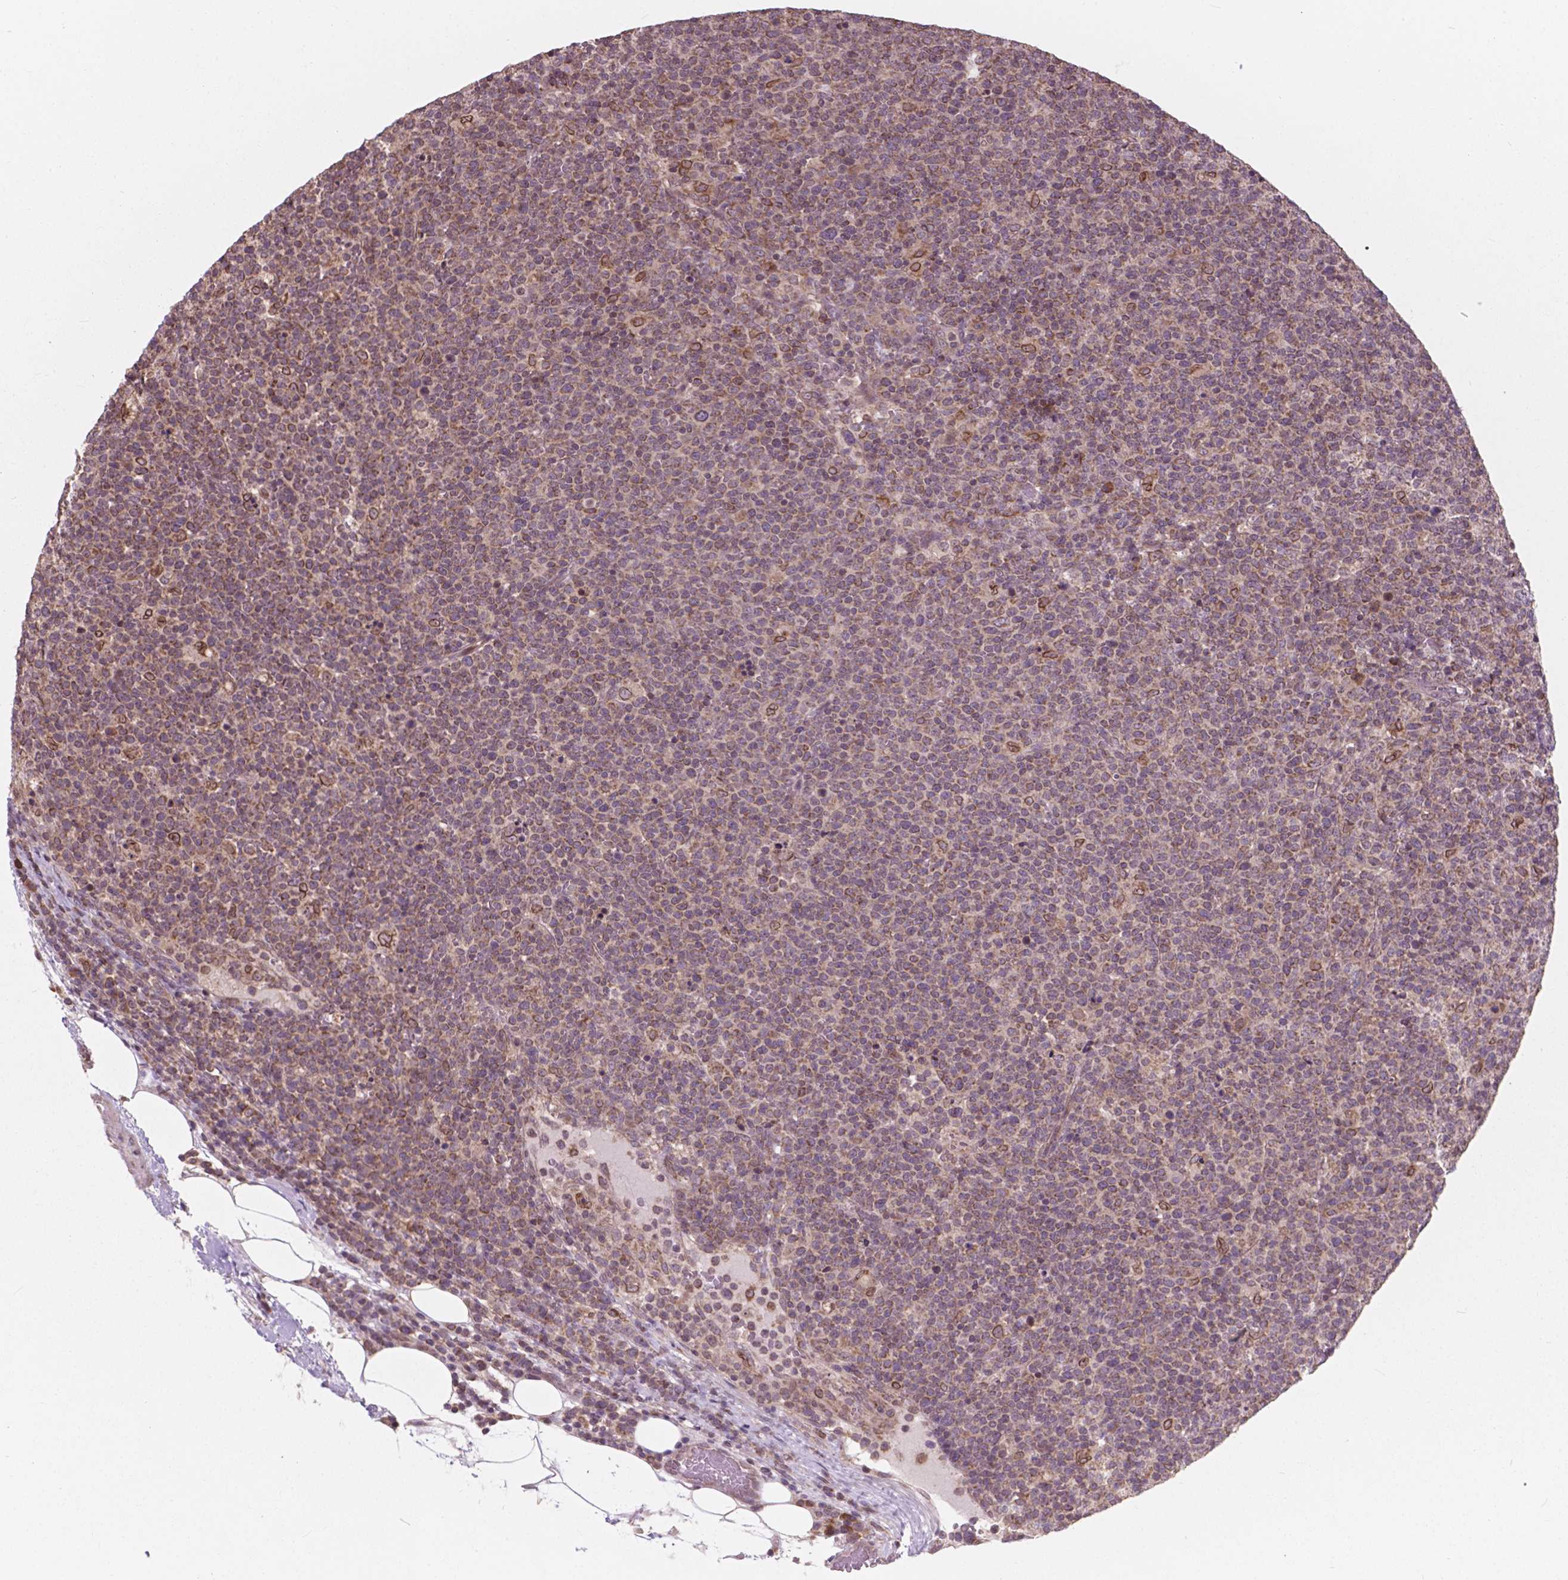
{"staining": {"intensity": "moderate", "quantity": "<25%", "location": "cytoplasmic/membranous"}, "tissue": "lymphoma", "cell_type": "Tumor cells", "image_type": "cancer", "snomed": [{"axis": "morphology", "description": "Malignant lymphoma, non-Hodgkin's type, High grade"}, {"axis": "topography", "description": "Lymph node"}], "caption": "A micrograph of malignant lymphoma, non-Hodgkin's type (high-grade) stained for a protein displays moderate cytoplasmic/membranous brown staining in tumor cells.", "gene": "MRPL33", "patient": {"sex": "male", "age": 61}}